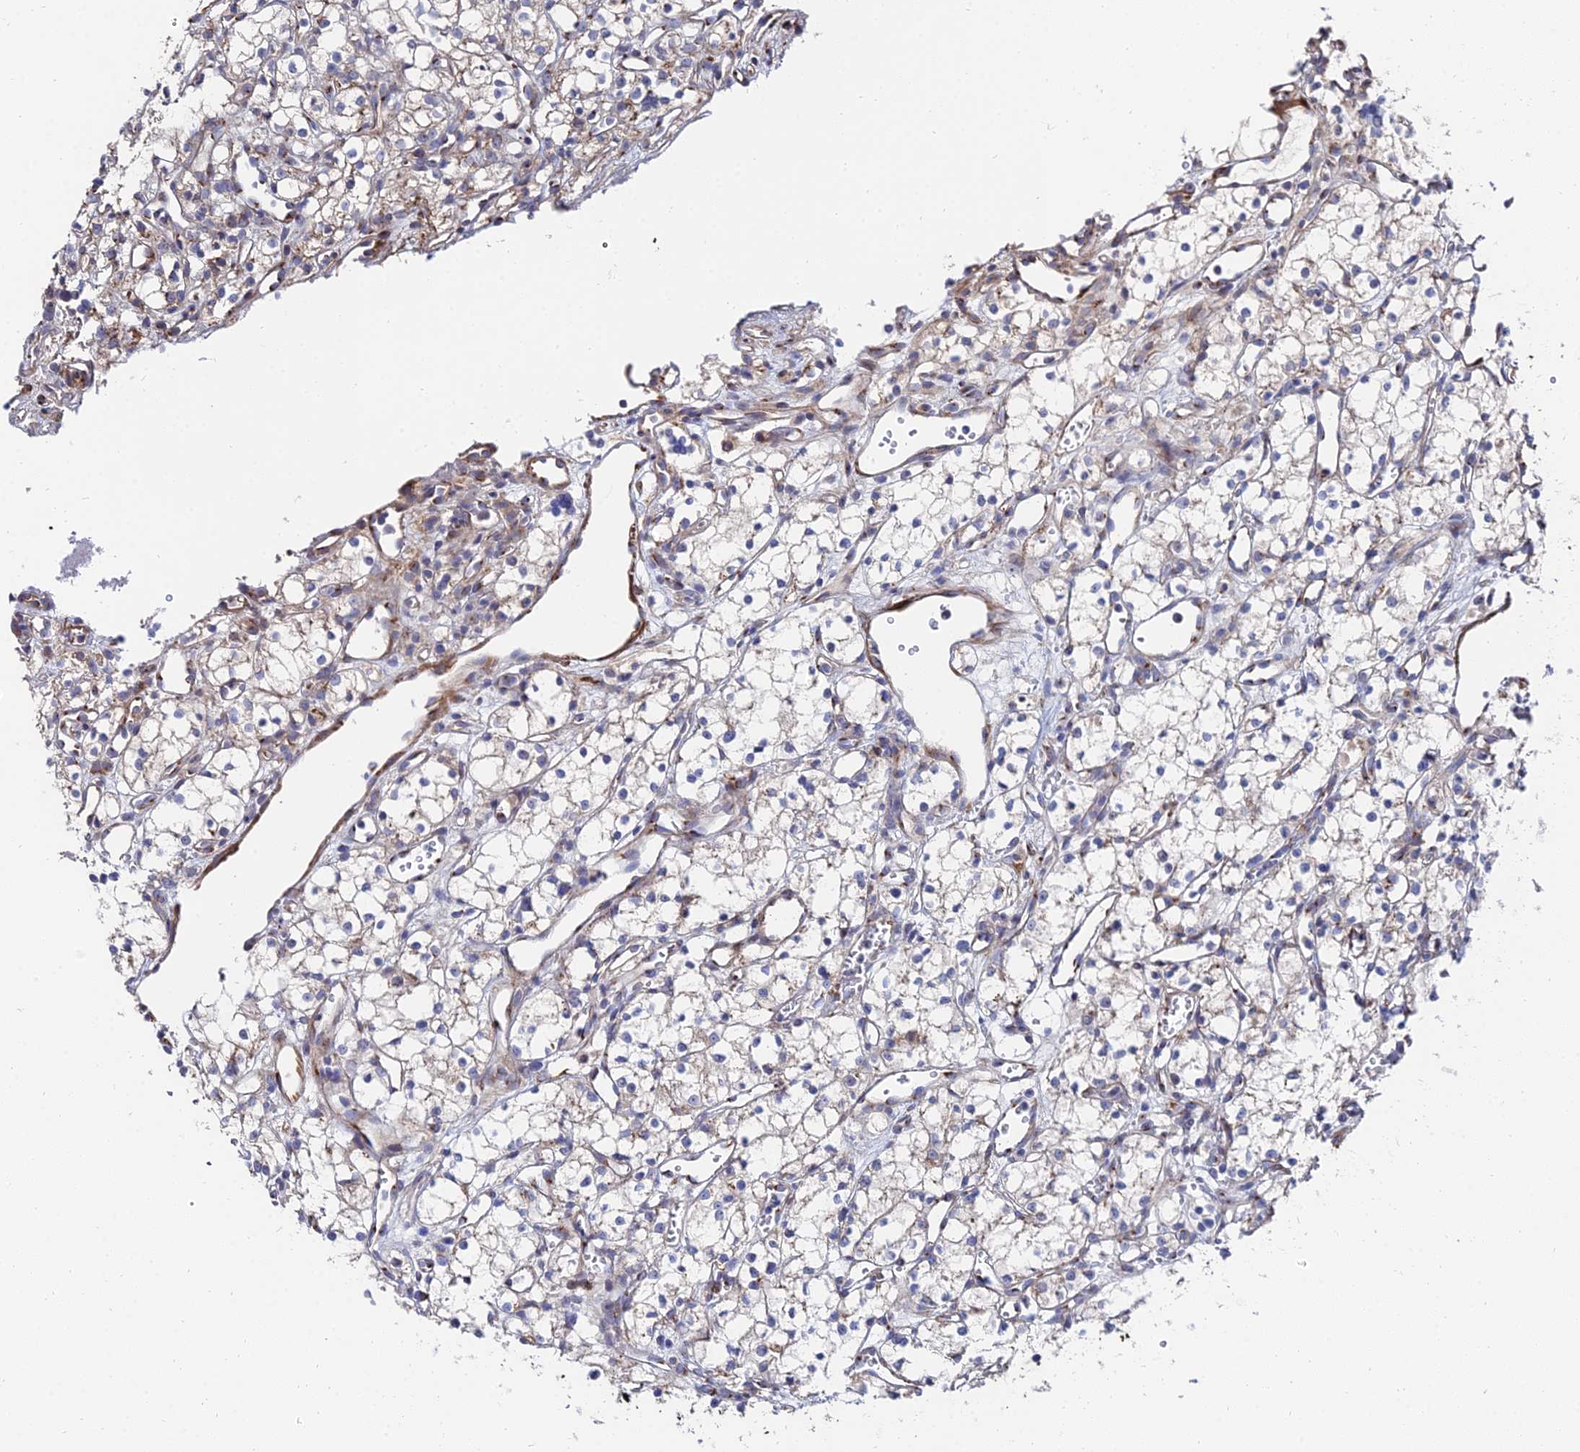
{"staining": {"intensity": "weak", "quantity": "<25%", "location": "cytoplasmic/membranous"}, "tissue": "renal cancer", "cell_type": "Tumor cells", "image_type": "cancer", "snomed": [{"axis": "morphology", "description": "Adenocarcinoma, NOS"}, {"axis": "topography", "description": "Kidney"}], "caption": "This photomicrograph is of renal cancer (adenocarcinoma) stained with IHC to label a protein in brown with the nuclei are counter-stained blue. There is no expression in tumor cells.", "gene": "BORCS8", "patient": {"sex": "male", "age": 59}}